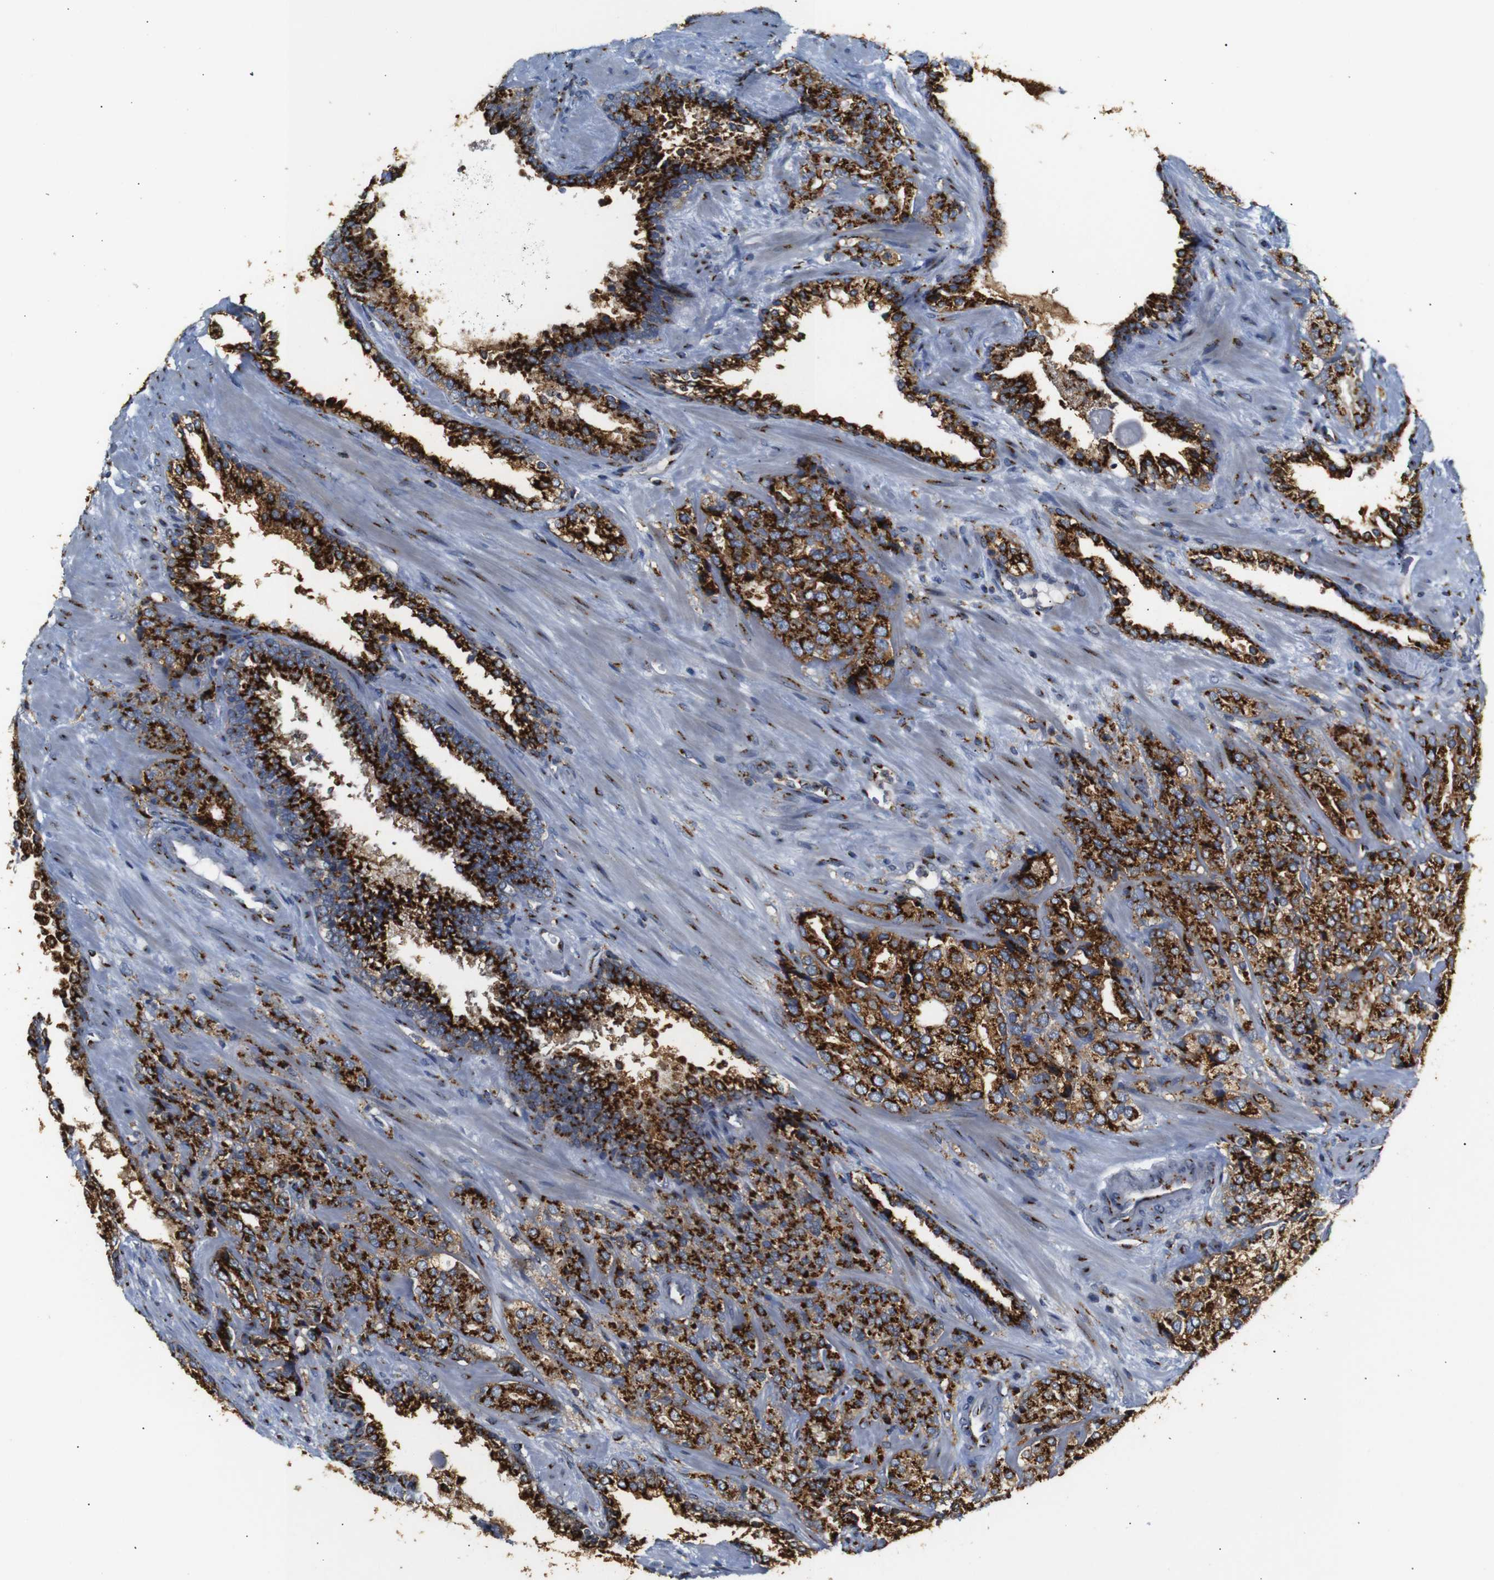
{"staining": {"intensity": "strong", "quantity": ">75%", "location": "cytoplasmic/membranous"}, "tissue": "prostate cancer", "cell_type": "Tumor cells", "image_type": "cancer", "snomed": [{"axis": "morphology", "description": "Adenocarcinoma, High grade"}, {"axis": "topography", "description": "Prostate"}], "caption": "A brown stain labels strong cytoplasmic/membranous staining of a protein in human prostate high-grade adenocarcinoma tumor cells. The staining was performed using DAB (3,3'-diaminobenzidine), with brown indicating positive protein expression. Nuclei are stained blue with hematoxylin.", "gene": "TGOLN2", "patient": {"sex": "male", "age": 71}}